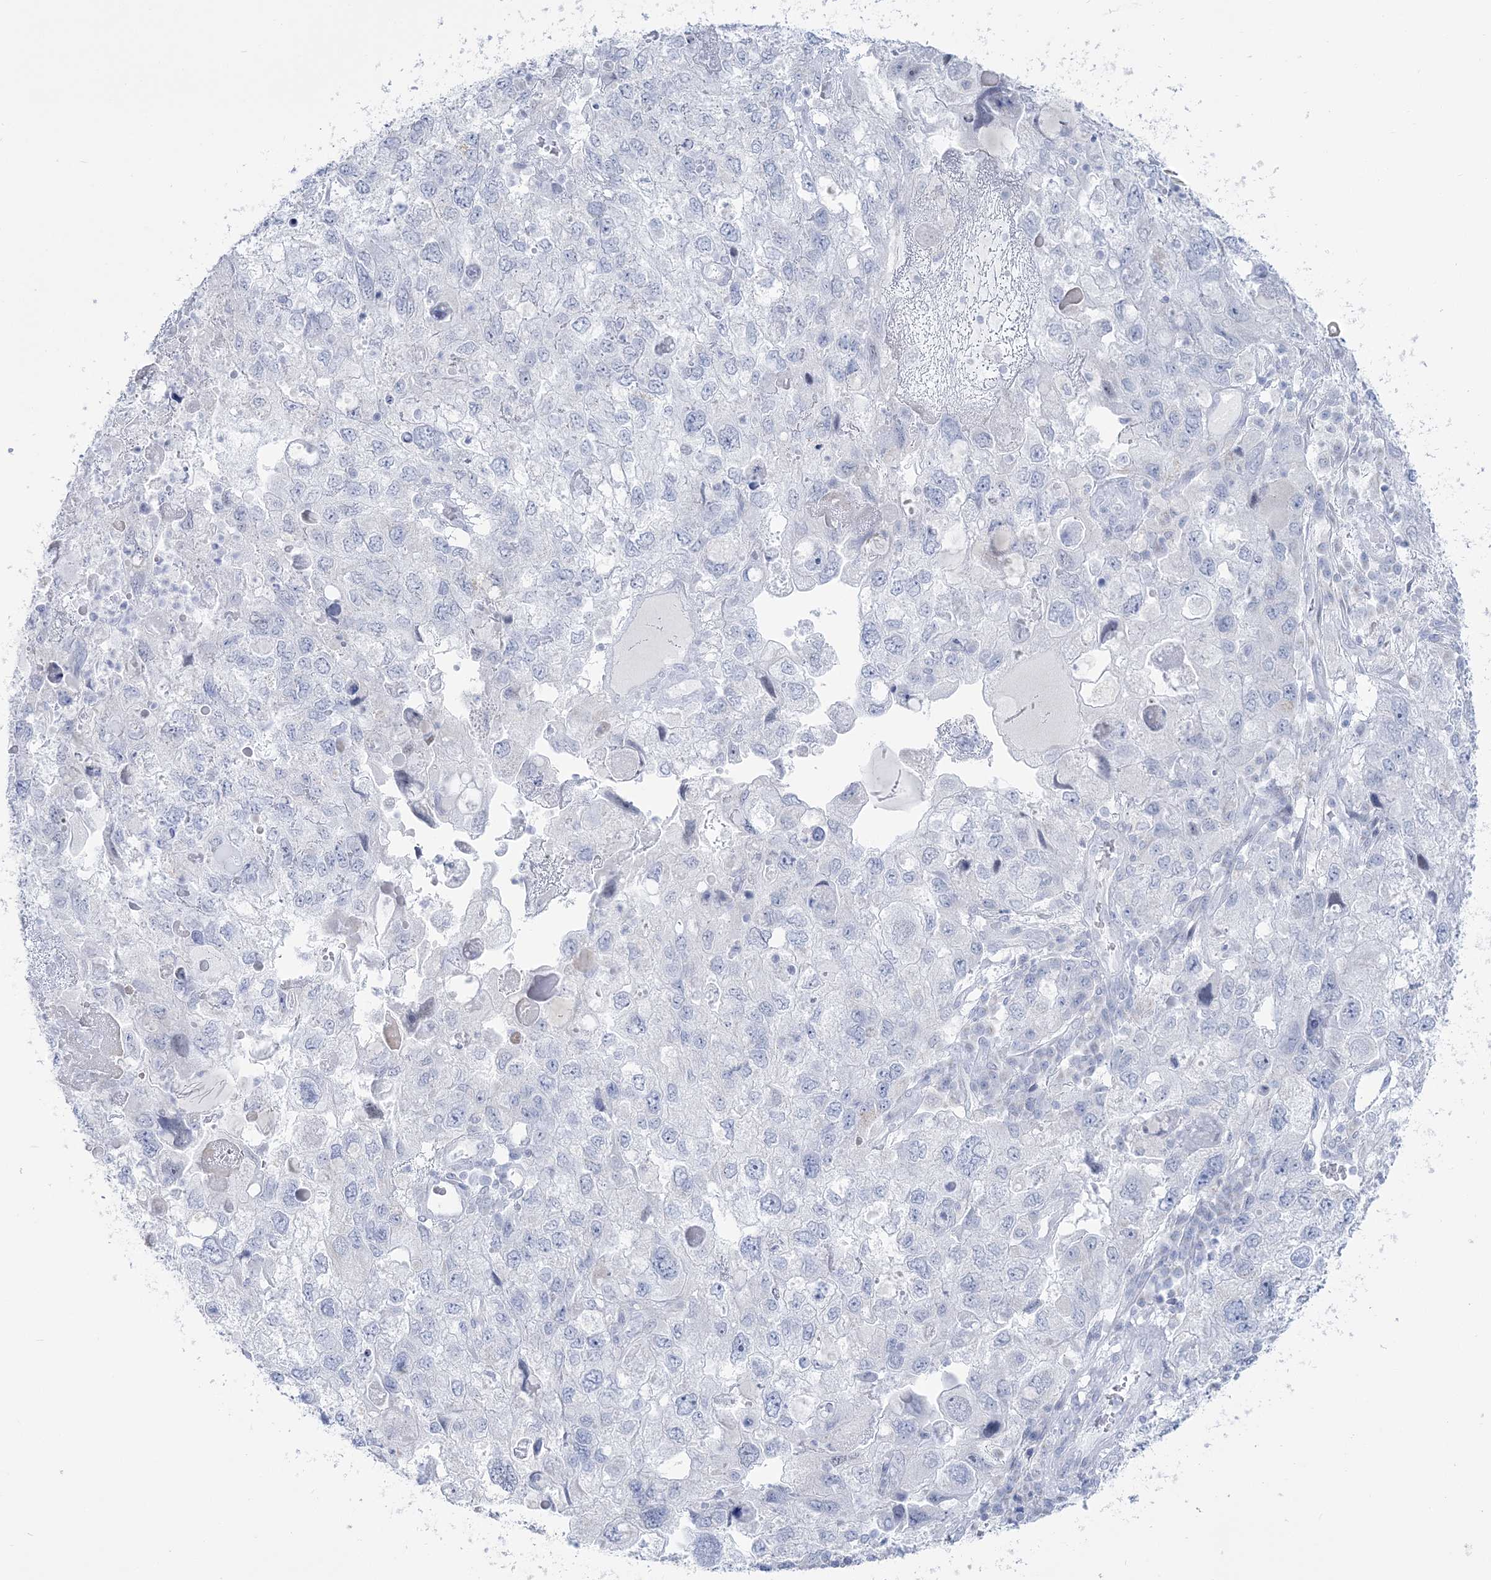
{"staining": {"intensity": "negative", "quantity": "none", "location": "none"}, "tissue": "endometrial cancer", "cell_type": "Tumor cells", "image_type": "cancer", "snomed": [{"axis": "morphology", "description": "Adenocarcinoma, NOS"}, {"axis": "topography", "description": "Endometrium"}], "caption": "Immunohistochemical staining of human adenocarcinoma (endometrial) shows no significant positivity in tumor cells.", "gene": "ZNF843", "patient": {"sex": "female", "age": 49}}